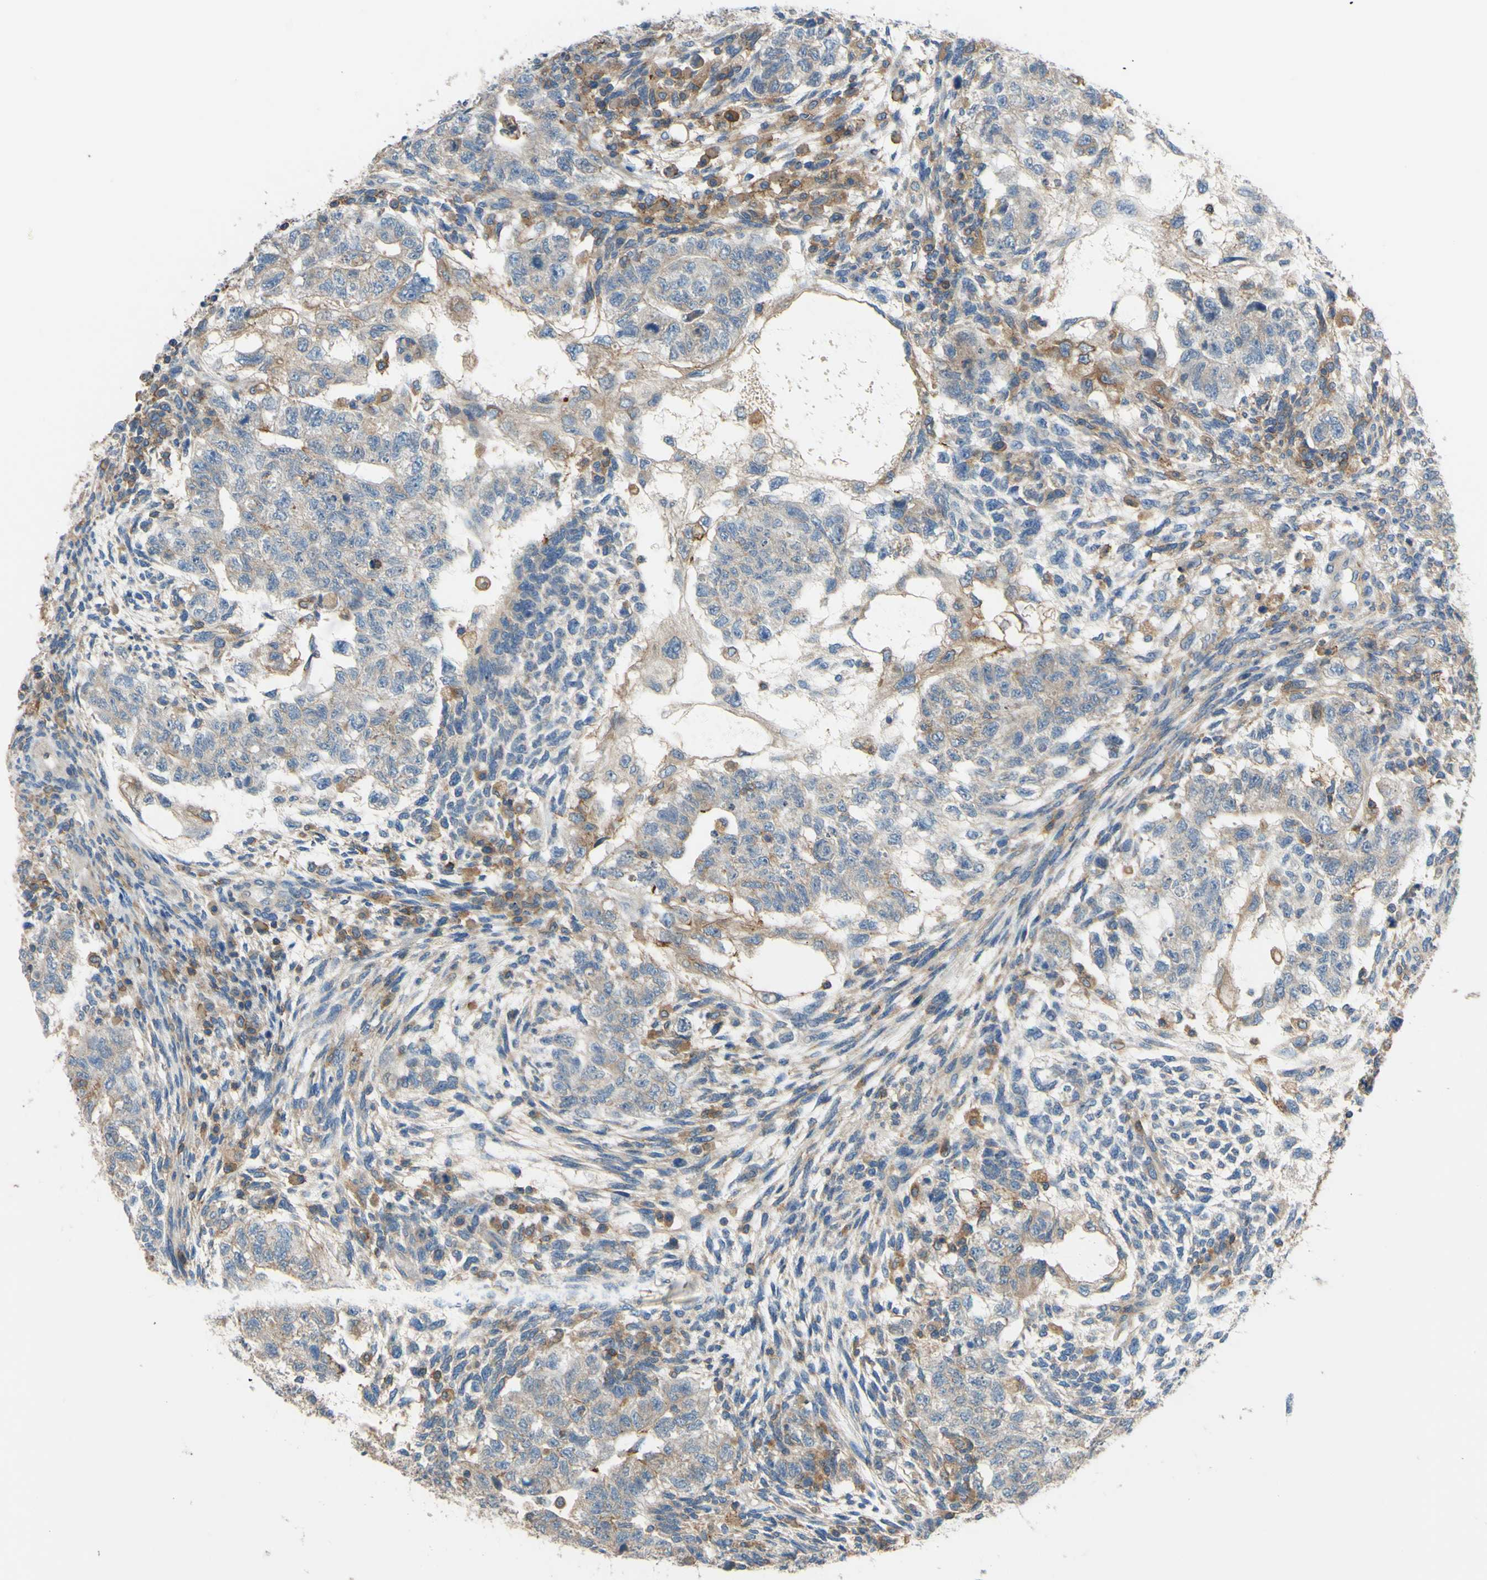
{"staining": {"intensity": "weak", "quantity": "<25%", "location": "cytoplasmic/membranous"}, "tissue": "testis cancer", "cell_type": "Tumor cells", "image_type": "cancer", "snomed": [{"axis": "morphology", "description": "Normal tissue, NOS"}, {"axis": "morphology", "description": "Carcinoma, Embryonal, NOS"}, {"axis": "topography", "description": "Testis"}], "caption": "A histopathology image of testis cancer (embryonal carcinoma) stained for a protein exhibits no brown staining in tumor cells.", "gene": "POR", "patient": {"sex": "male", "age": 36}}